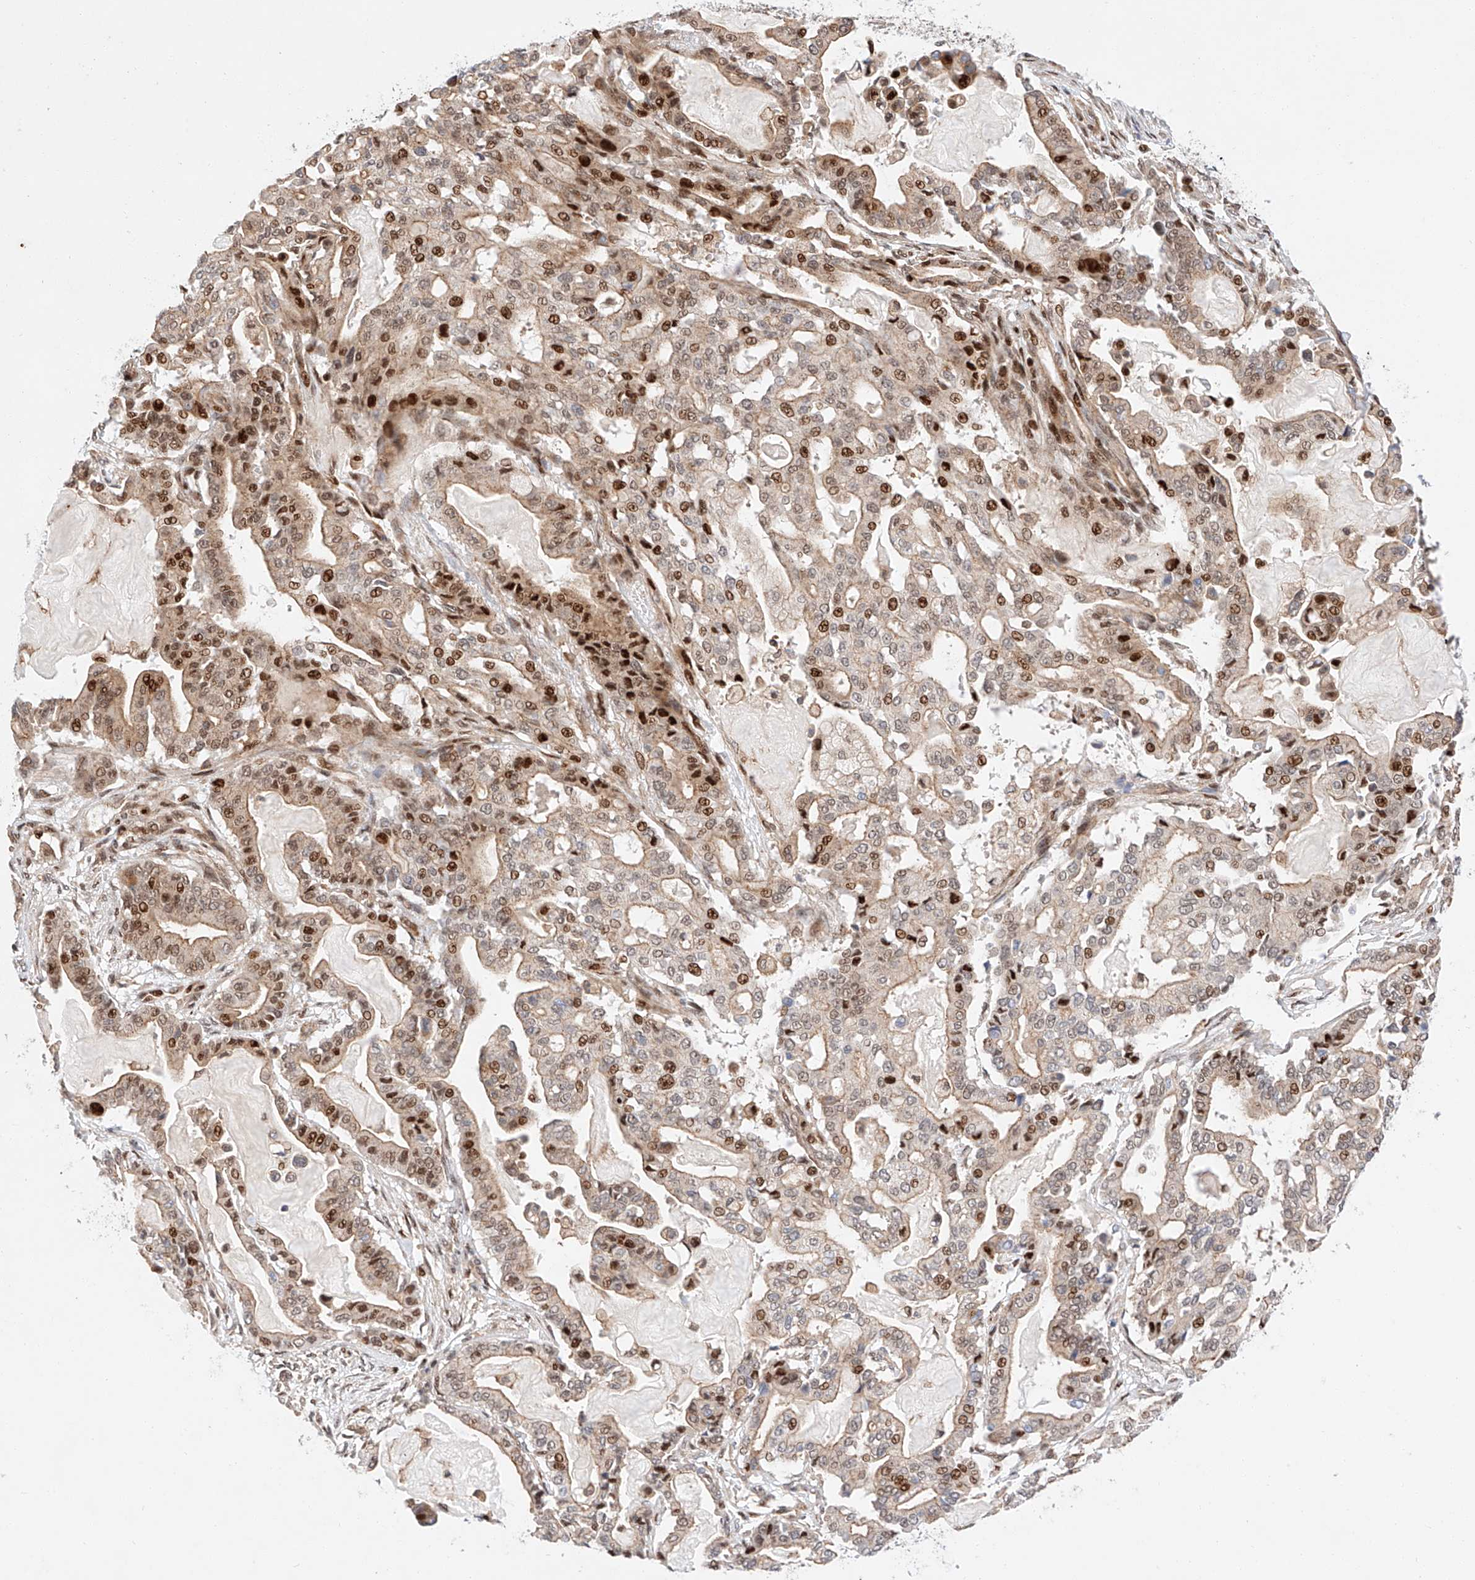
{"staining": {"intensity": "strong", "quantity": "25%-75%", "location": "nuclear"}, "tissue": "pancreatic cancer", "cell_type": "Tumor cells", "image_type": "cancer", "snomed": [{"axis": "morphology", "description": "Adenocarcinoma, NOS"}, {"axis": "topography", "description": "Pancreas"}], "caption": "IHC staining of pancreatic adenocarcinoma, which displays high levels of strong nuclear positivity in about 25%-75% of tumor cells indicating strong nuclear protein positivity. The staining was performed using DAB (3,3'-diaminobenzidine) (brown) for protein detection and nuclei were counterstained in hematoxylin (blue).", "gene": "HDAC9", "patient": {"sex": "male", "age": 63}}